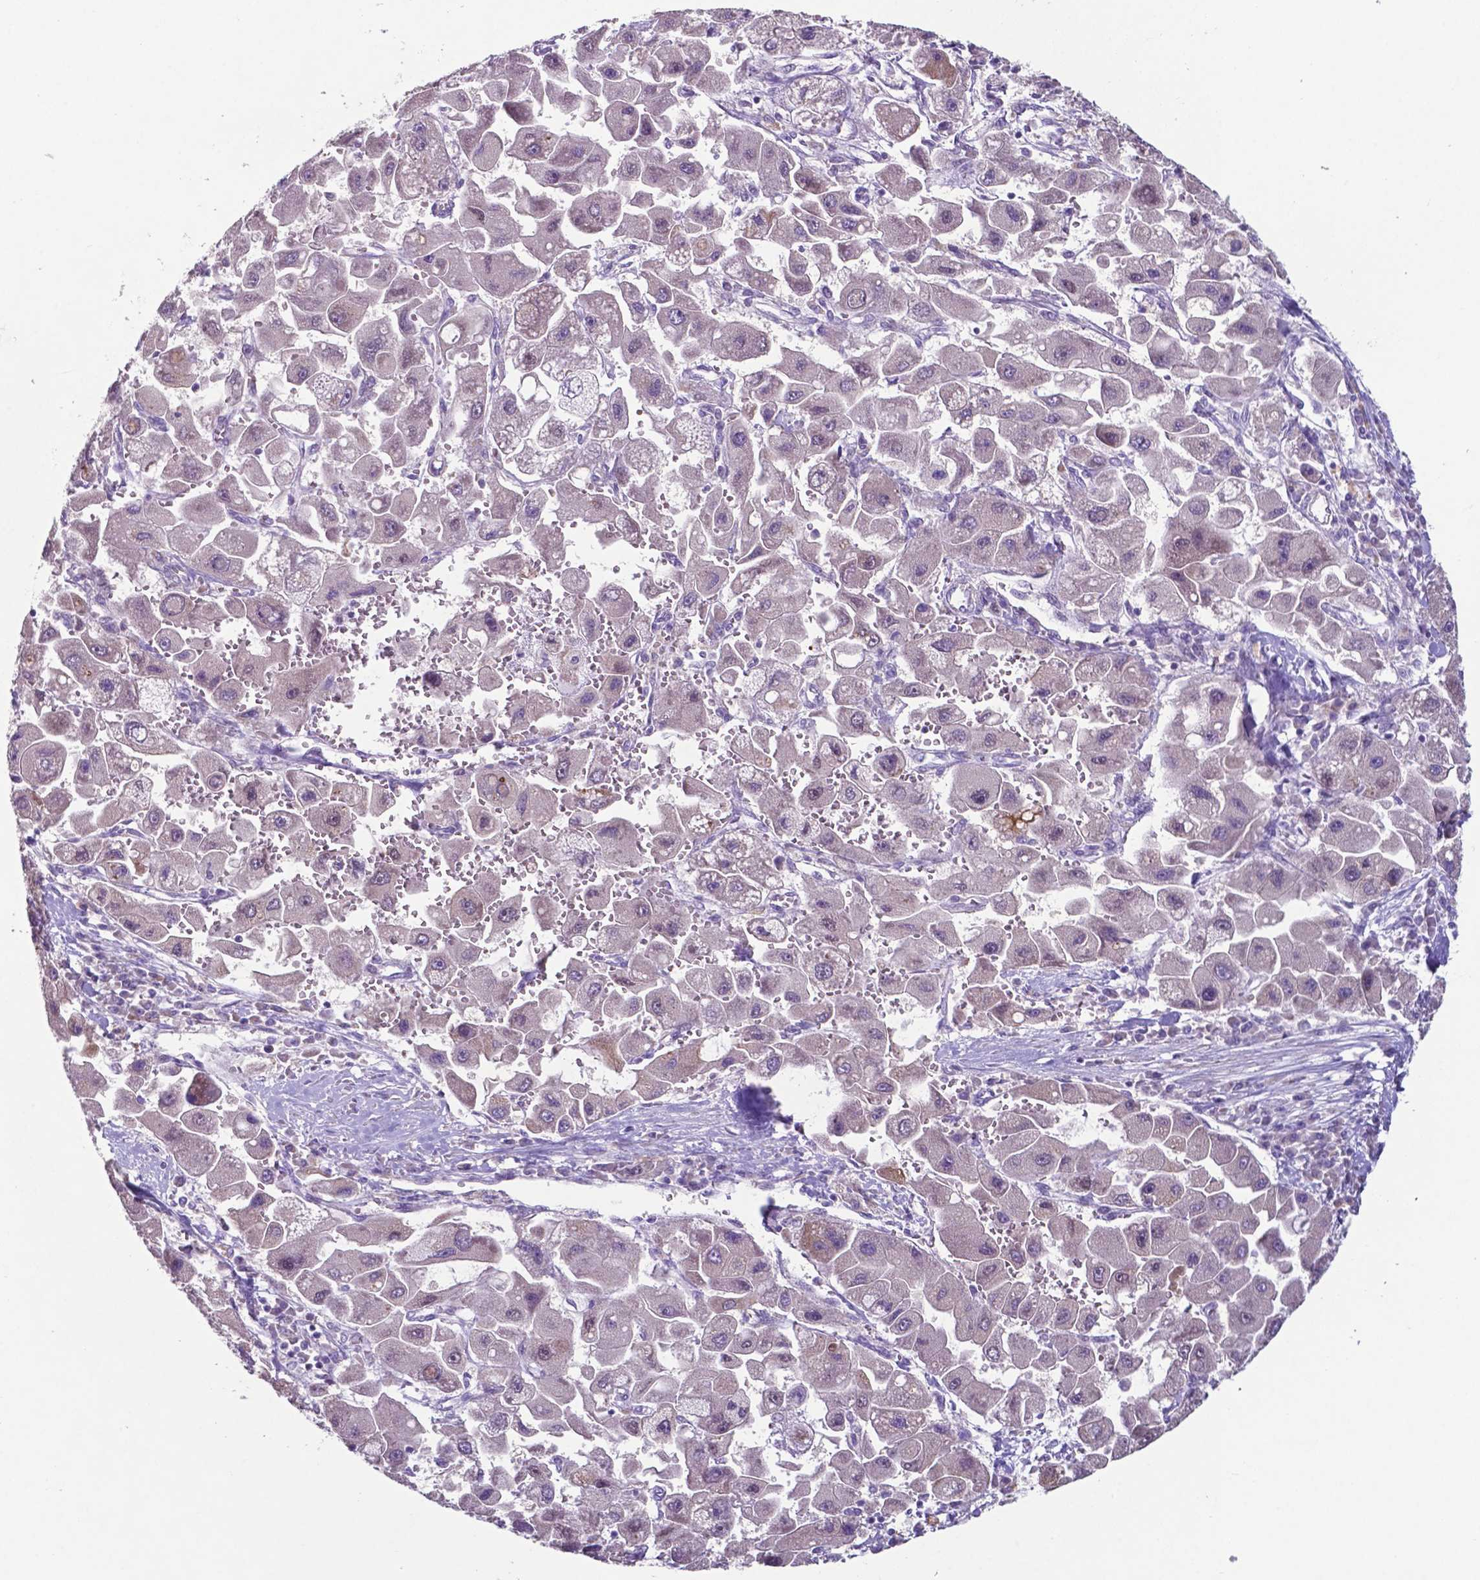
{"staining": {"intensity": "negative", "quantity": "none", "location": "none"}, "tissue": "liver cancer", "cell_type": "Tumor cells", "image_type": "cancer", "snomed": [{"axis": "morphology", "description": "Carcinoma, Hepatocellular, NOS"}, {"axis": "topography", "description": "Liver"}], "caption": "Liver hepatocellular carcinoma was stained to show a protein in brown. There is no significant expression in tumor cells.", "gene": "TYRO3", "patient": {"sex": "male", "age": 24}}